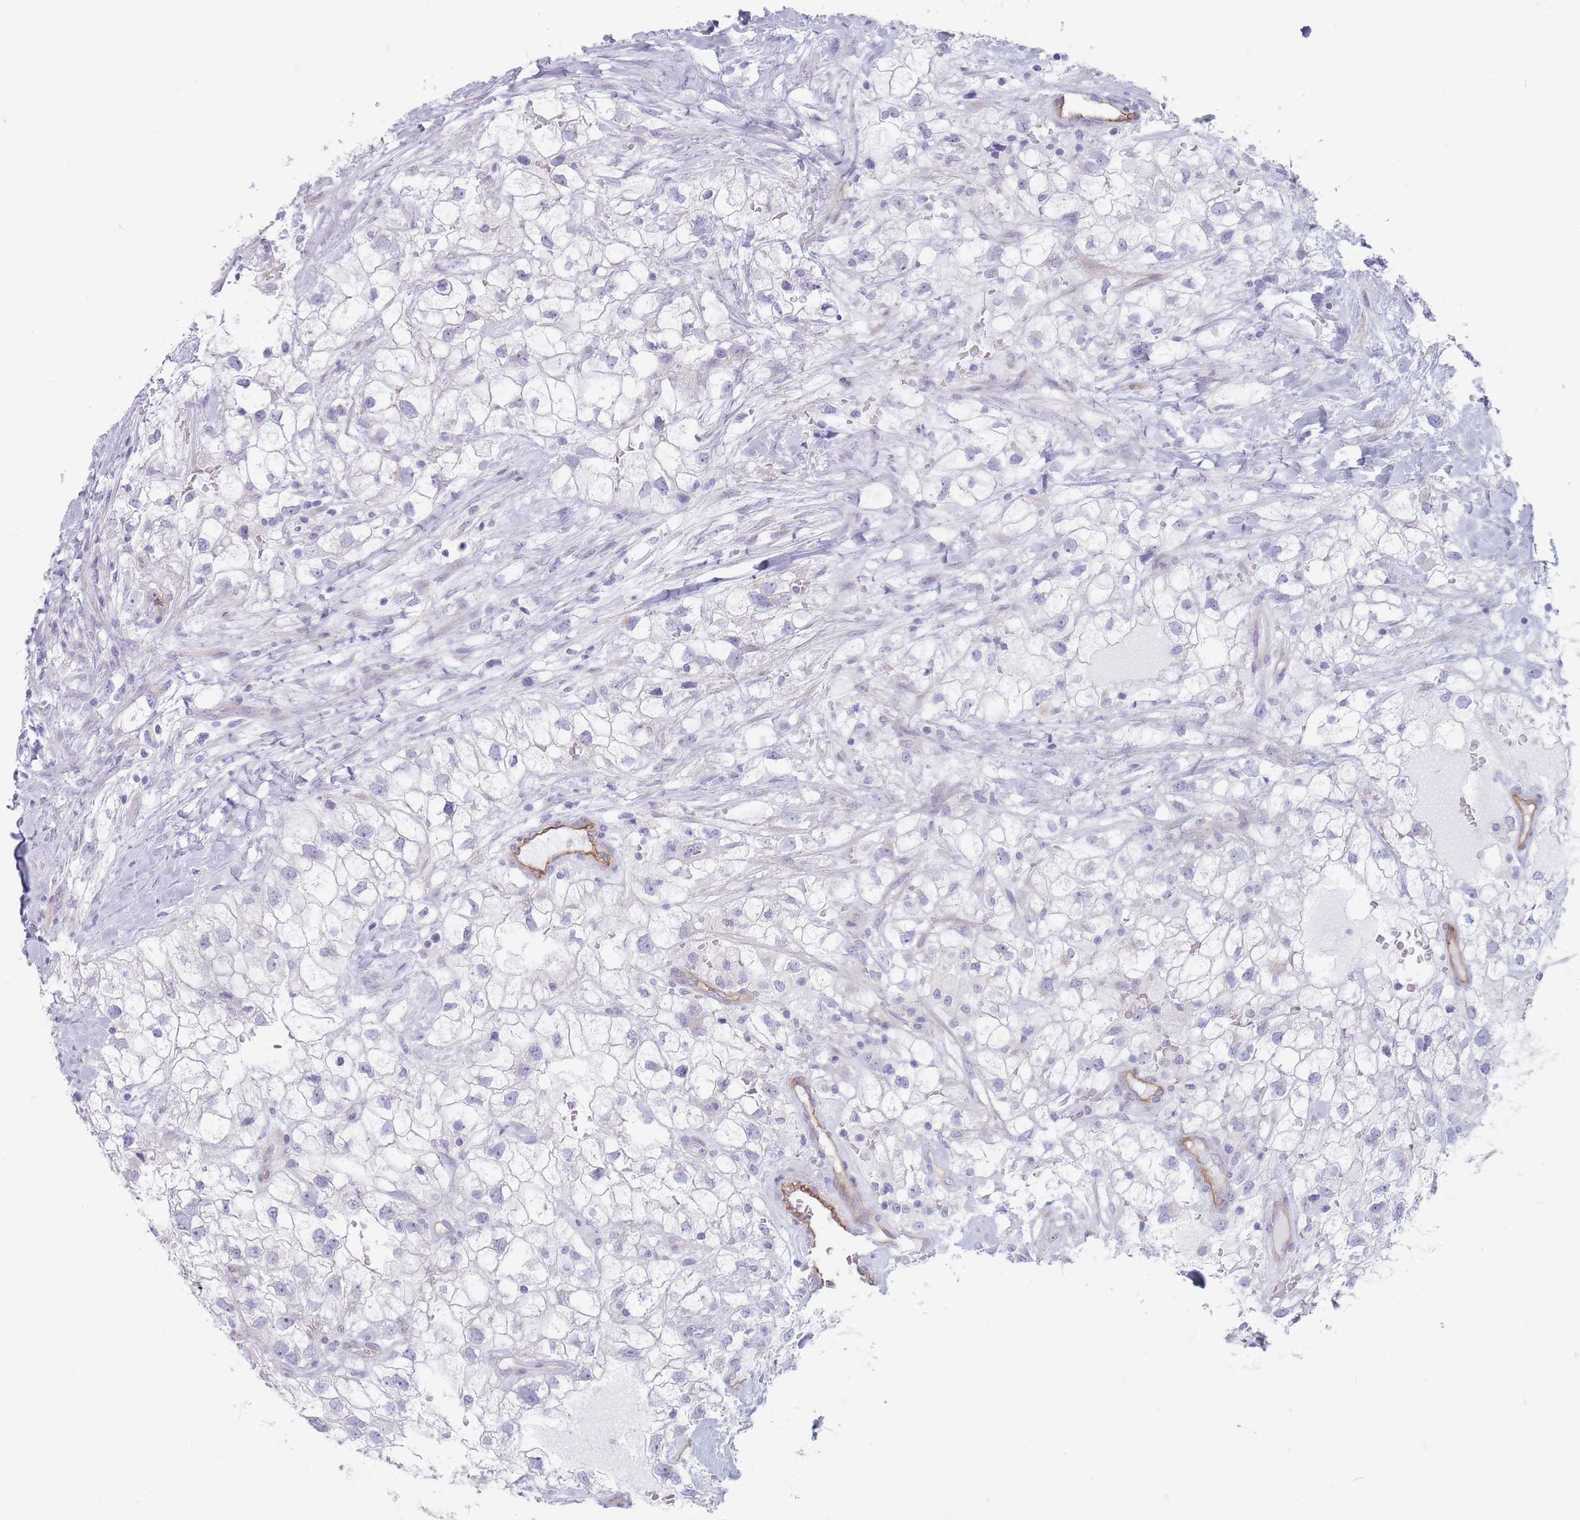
{"staining": {"intensity": "negative", "quantity": "none", "location": "none"}, "tissue": "renal cancer", "cell_type": "Tumor cells", "image_type": "cancer", "snomed": [{"axis": "morphology", "description": "Adenocarcinoma, NOS"}, {"axis": "topography", "description": "Kidney"}], "caption": "The photomicrograph exhibits no significant staining in tumor cells of renal cancer.", "gene": "PLPP1", "patient": {"sex": "male", "age": 59}}